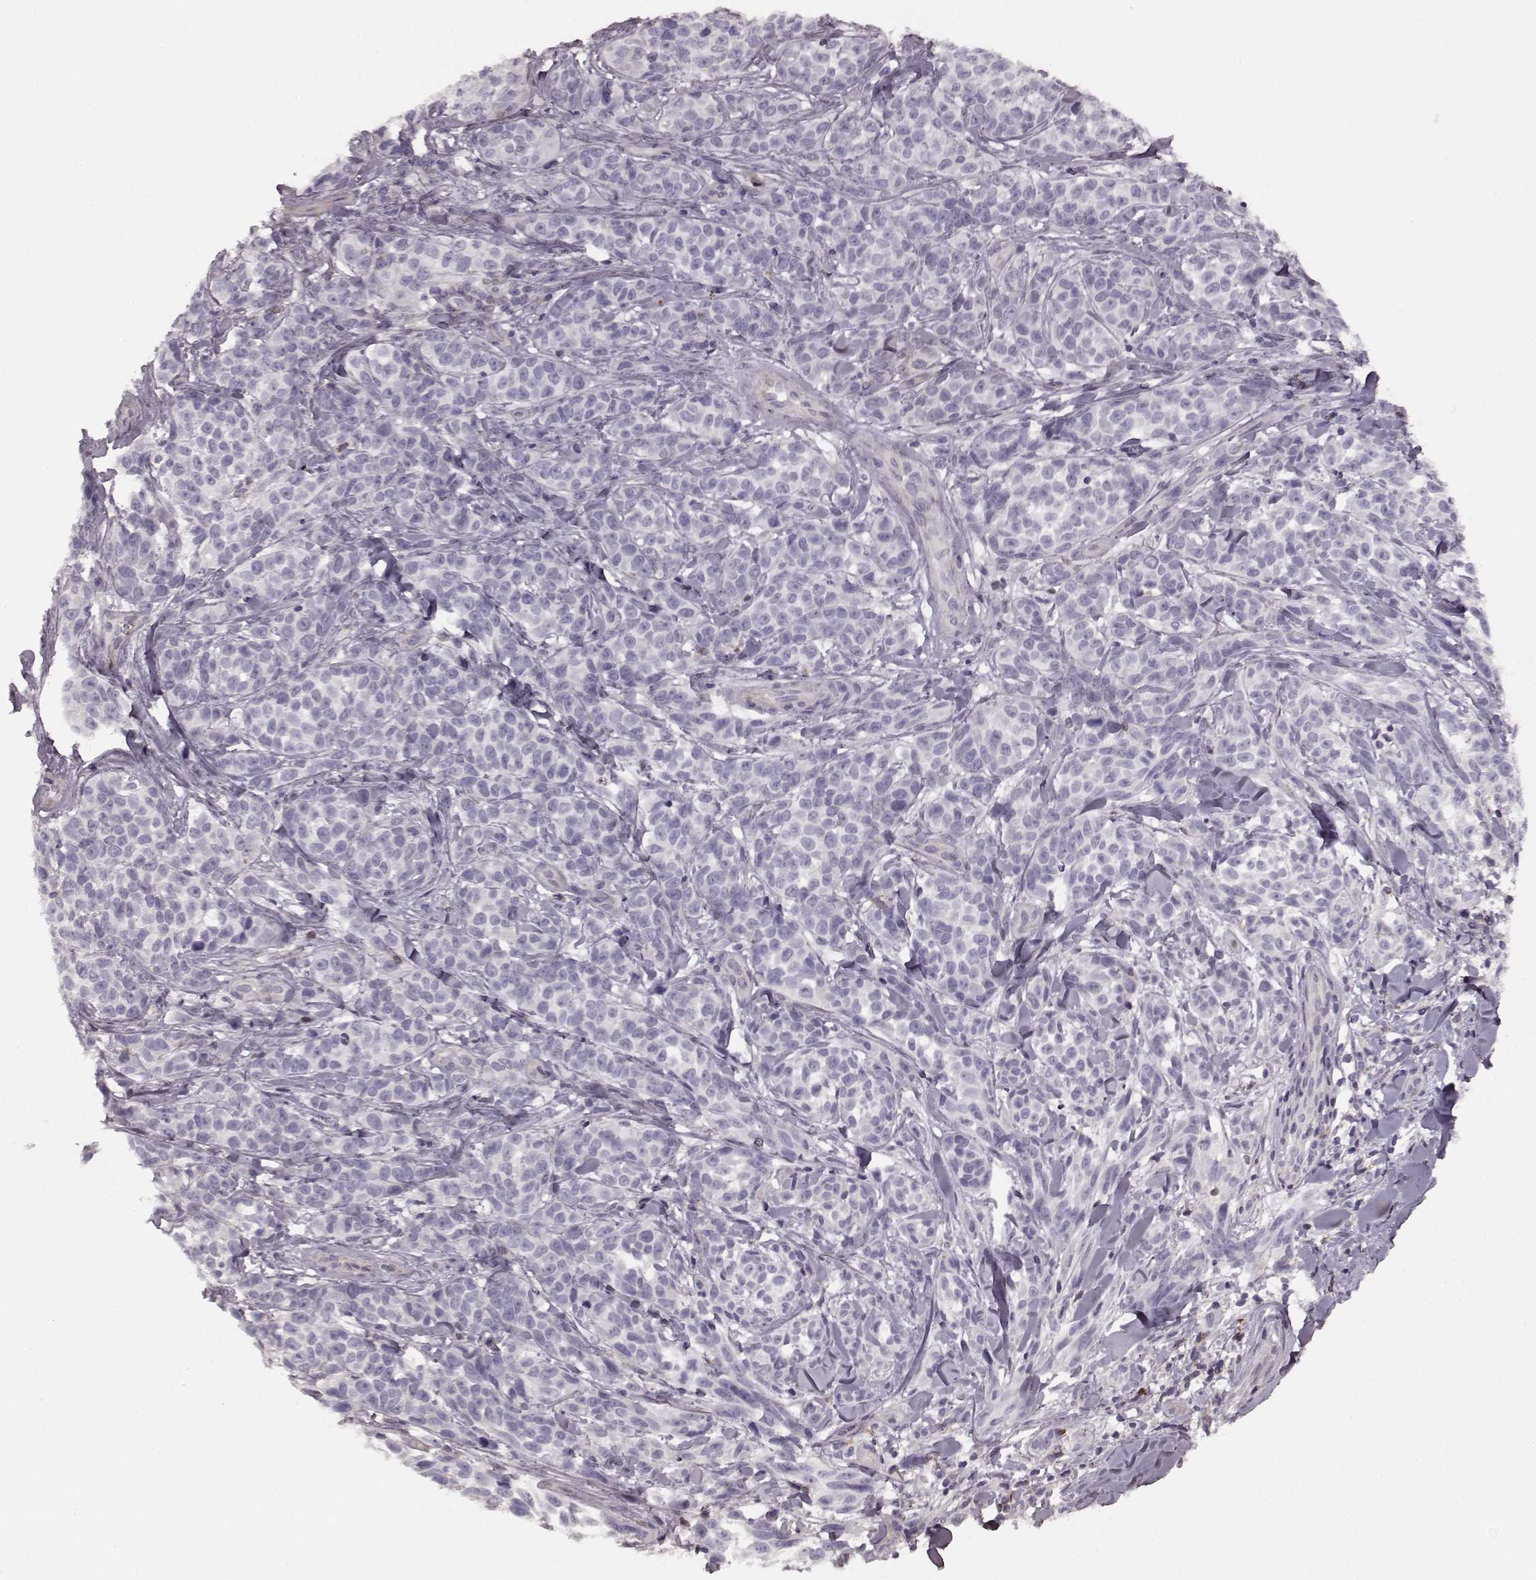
{"staining": {"intensity": "negative", "quantity": "none", "location": "none"}, "tissue": "melanoma", "cell_type": "Tumor cells", "image_type": "cancer", "snomed": [{"axis": "morphology", "description": "Malignant melanoma, NOS"}, {"axis": "topography", "description": "Skin"}], "caption": "This histopathology image is of malignant melanoma stained with immunohistochemistry (IHC) to label a protein in brown with the nuclei are counter-stained blue. There is no positivity in tumor cells. The staining was performed using DAB to visualize the protein expression in brown, while the nuclei were stained in blue with hematoxylin (Magnification: 20x).", "gene": "PDCD1", "patient": {"sex": "female", "age": 88}}